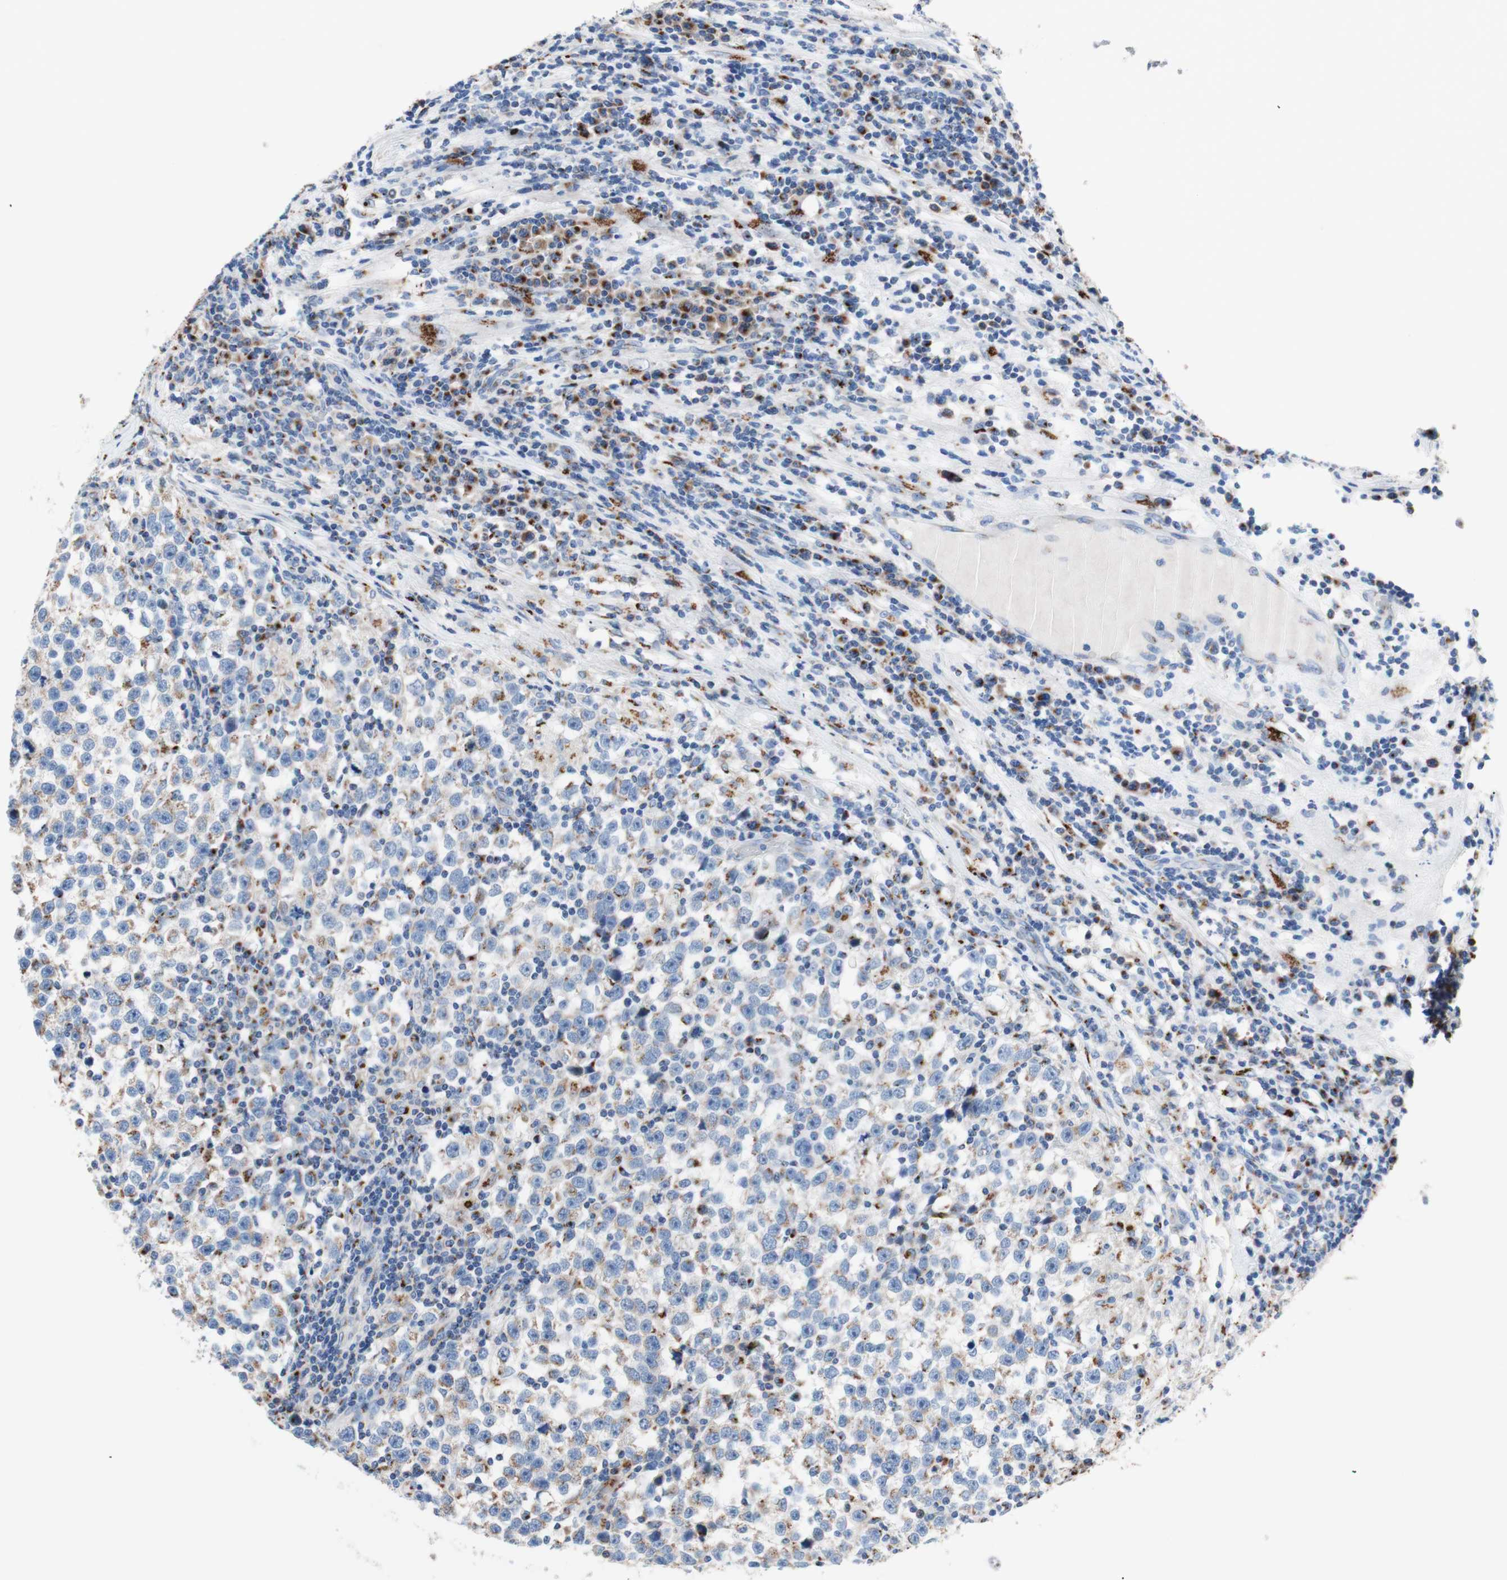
{"staining": {"intensity": "moderate", "quantity": "<25%", "location": "cytoplasmic/membranous"}, "tissue": "testis cancer", "cell_type": "Tumor cells", "image_type": "cancer", "snomed": [{"axis": "morphology", "description": "Seminoma, NOS"}, {"axis": "topography", "description": "Testis"}], "caption": "Testis cancer (seminoma) tissue demonstrates moderate cytoplasmic/membranous expression in about <25% of tumor cells, visualized by immunohistochemistry.", "gene": "GALNT2", "patient": {"sex": "male", "age": 43}}